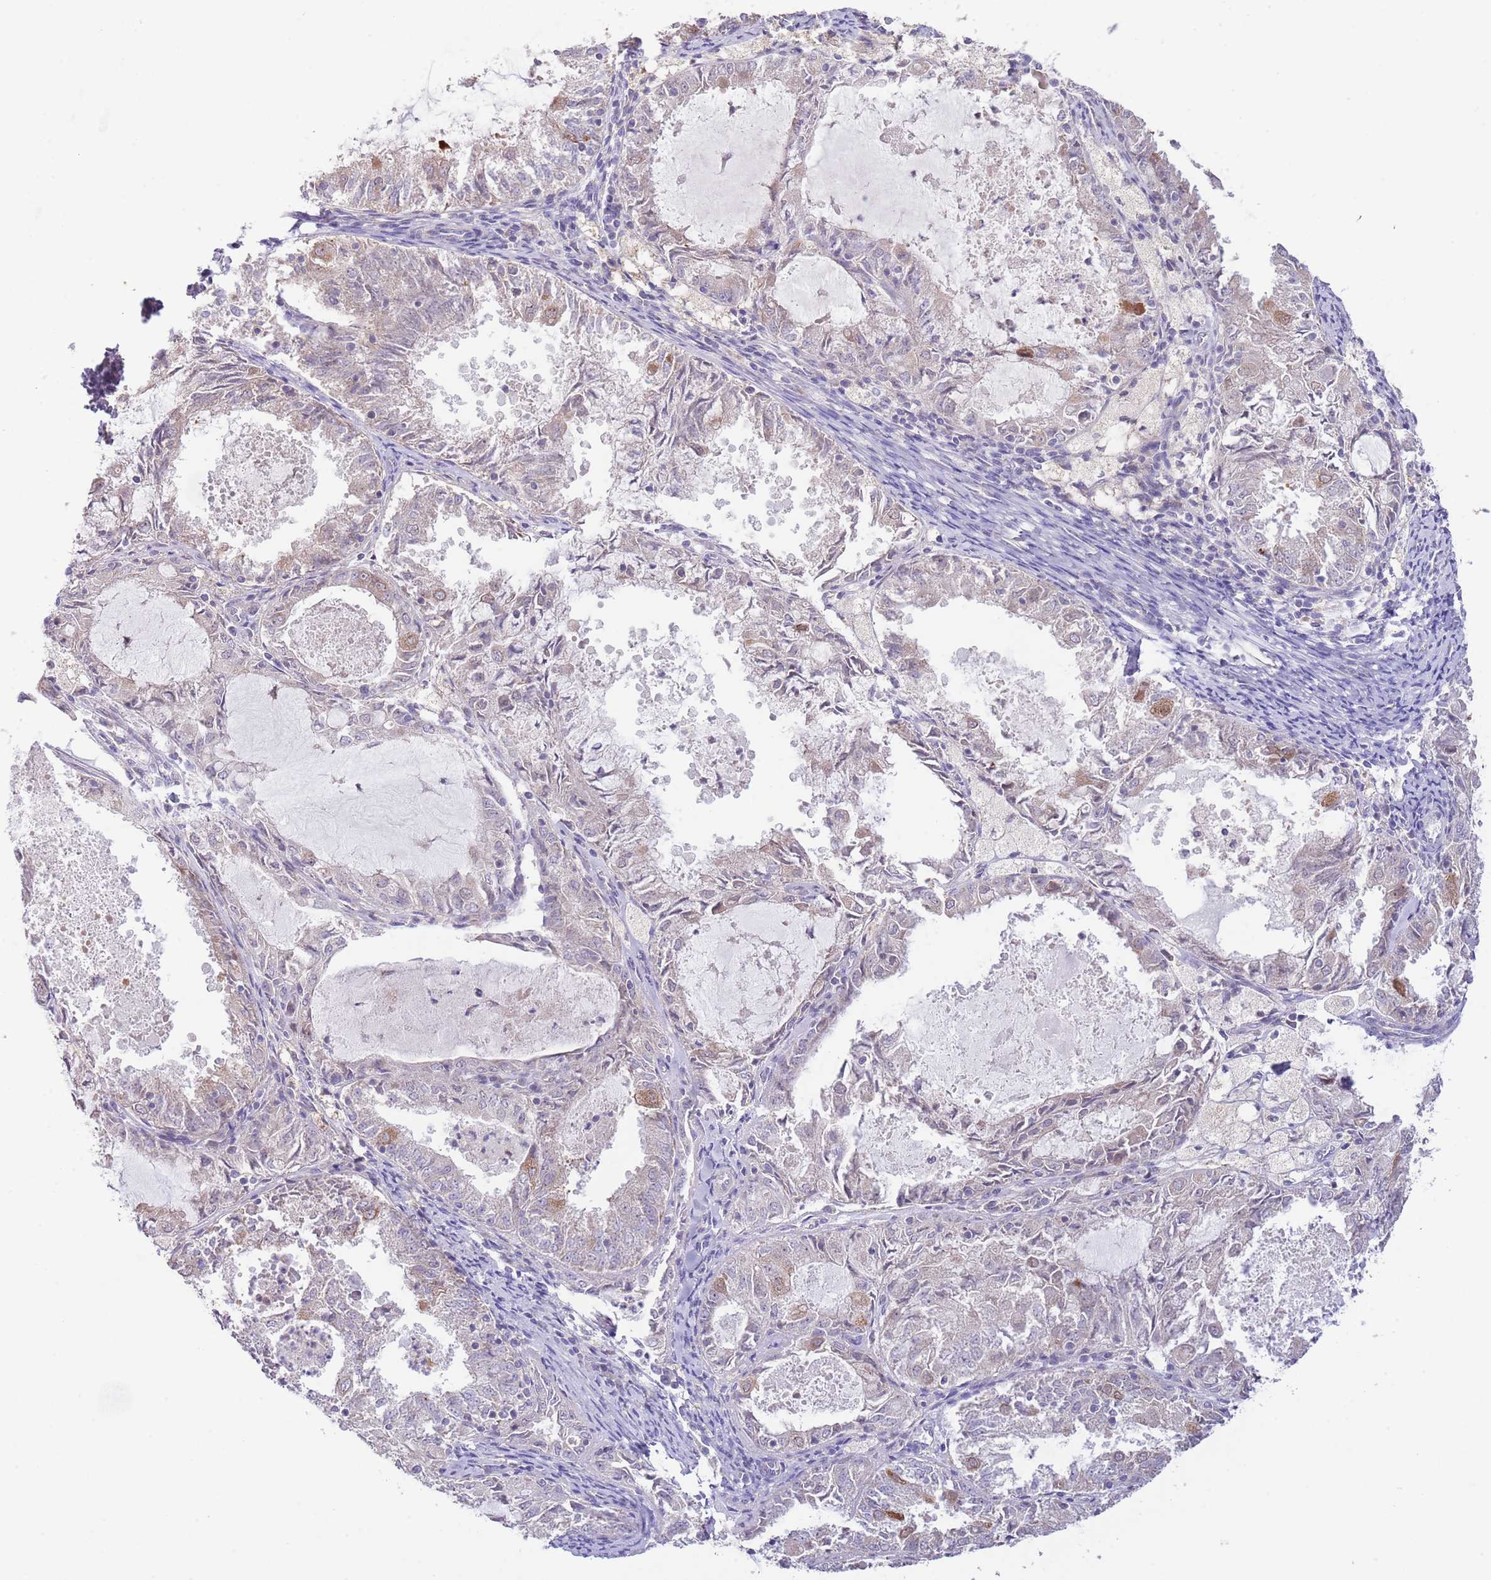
{"staining": {"intensity": "negative", "quantity": "none", "location": "none"}, "tissue": "endometrial cancer", "cell_type": "Tumor cells", "image_type": "cancer", "snomed": [{"axis": "morphology", "description": "Adenocarcinoma, NOS"}, {"axis": "topography", "description": "Endometrium"}], "caption": "Endometrial adenocarcinoma was stained to show a protein in brown. There is no significant positivity in tumor cells. (Stains: DAB immunohistochemistry with hematoxylin counter stain, Microscopy: brightfield microscopy at high magnification).", "gene": "AP1S2", "patient": {"sex": "female", "age": 57}}